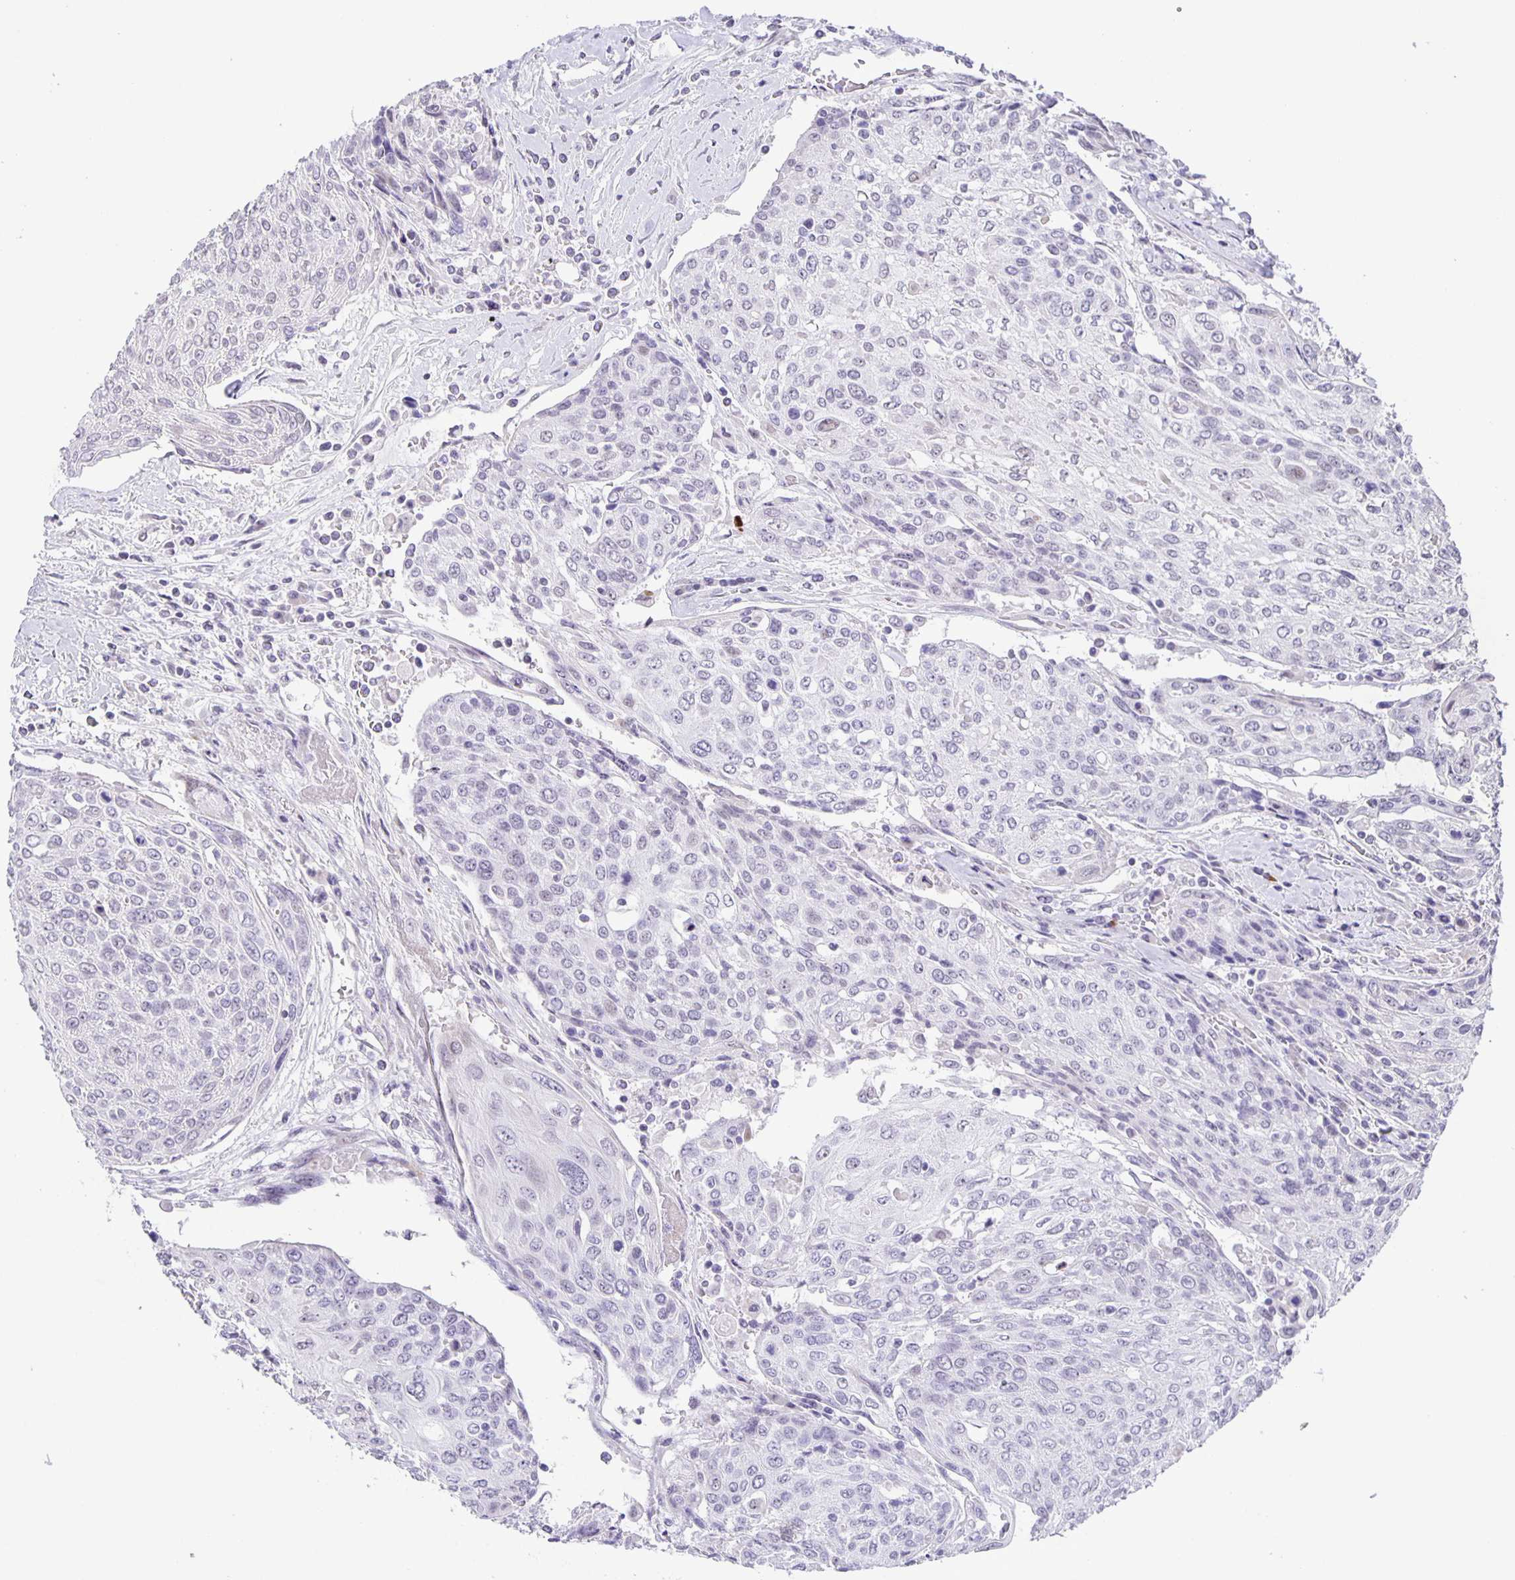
{"staining": {"intensity": "negative", "quantity": "none", "location": "none"}, "tissue": "urothelial cancer", "cell_type": "Tumor cells", "image_type": "cancer", "snomed": [{"axis": "morphology", "description": "Urothelial carcinoma, High grade"}, {"axis": "topography", "description": "Urinary bladder"}], "caption": "DAB immunohistochemical staining of human urothelial cancer displays no significant staining in tumor cells. (Immunohistochemistry, brightfield microscopy, high magnification).", "gene": "PHRF1", "patient": {"sex": "female", "age": 70}}